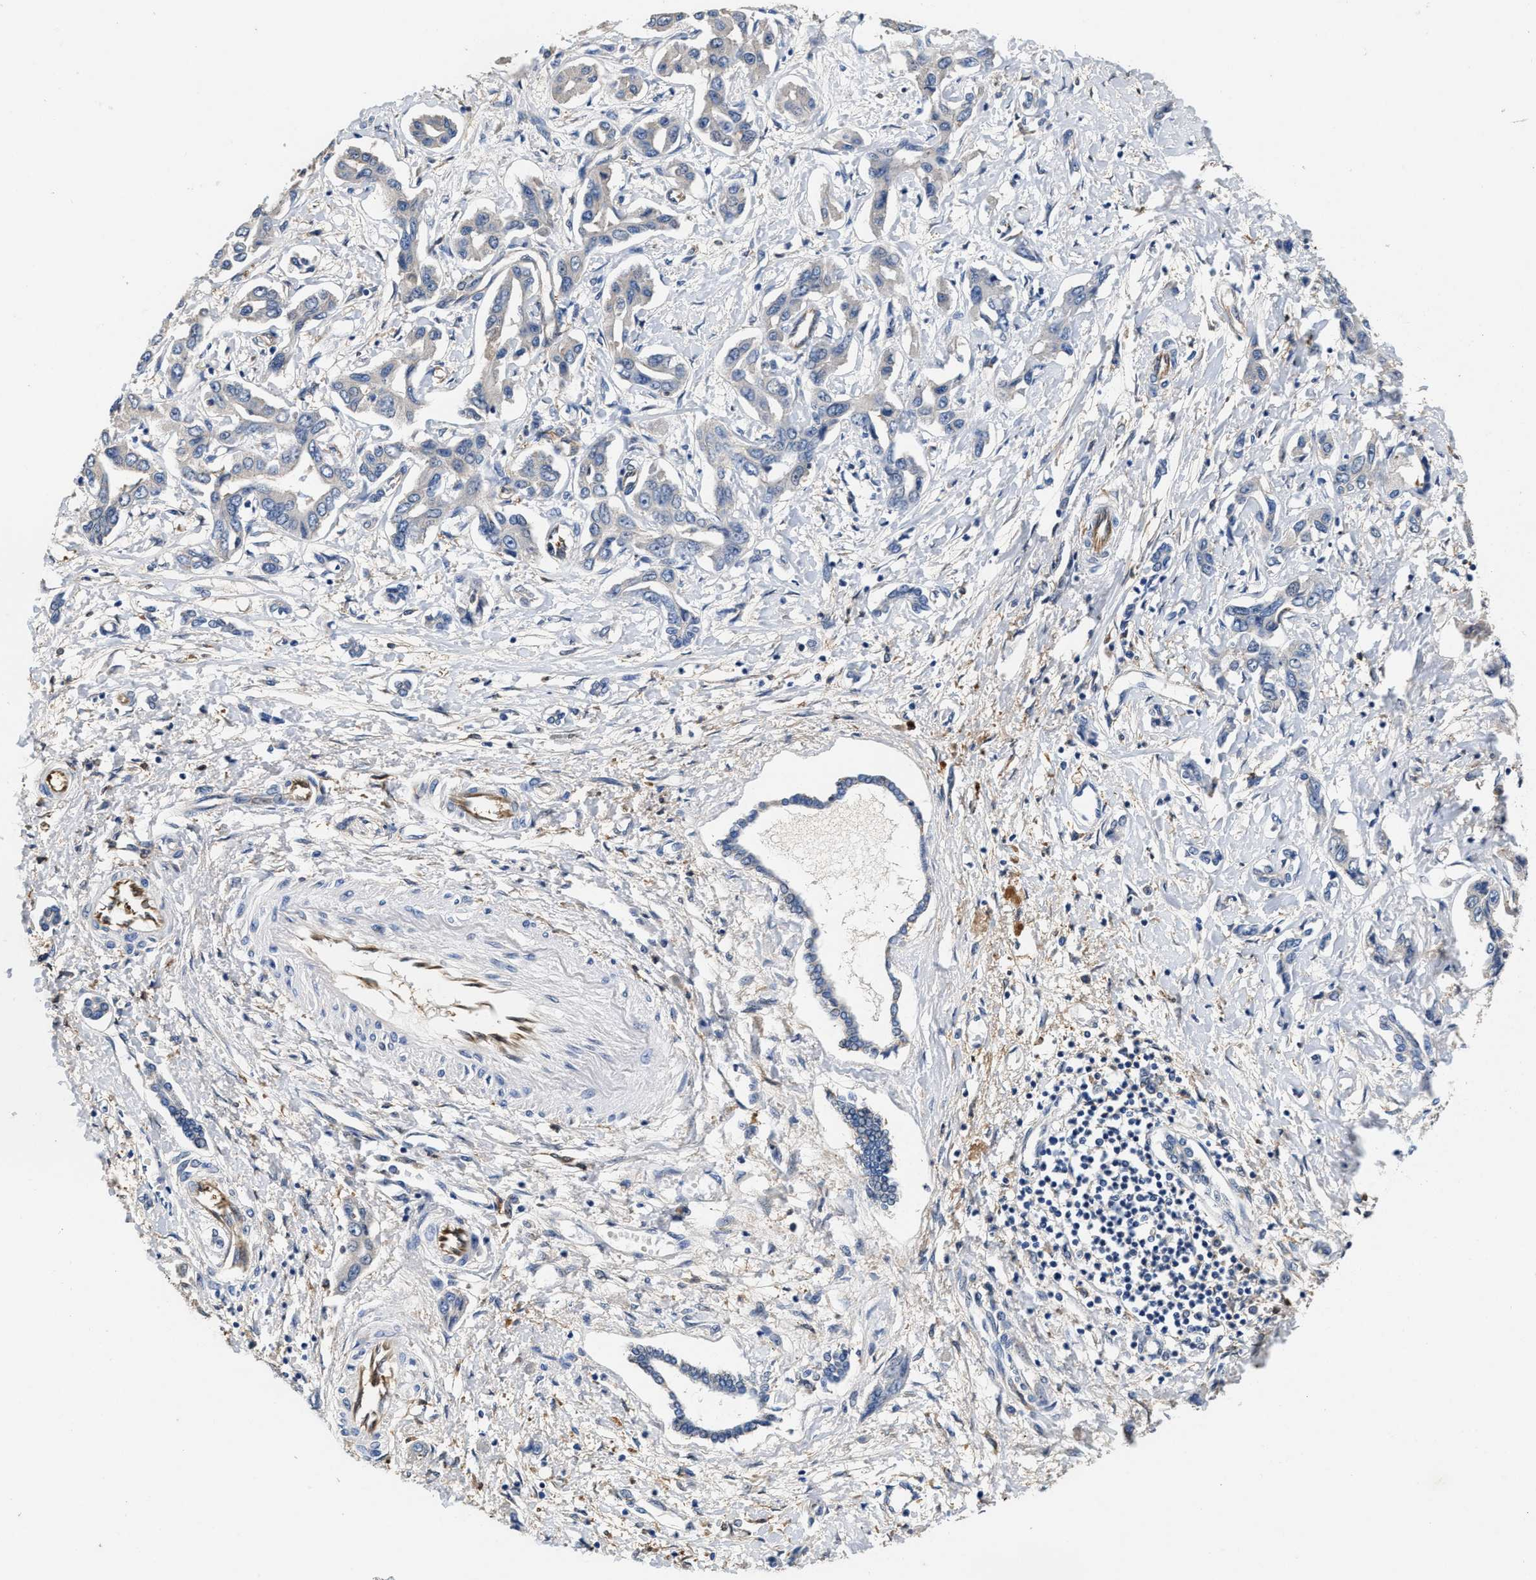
{"staining": {"intensity": "negative", "quantity": "none", "location": "none"}, "tissue": "liver cancer", "cell_type": "Tumor cells", "image_type": "cancer", "snomed": [{"axis": "morphology", "description": "Cholangiocarcinoma"}, {"axis": "topography", "description": "Liver"}], "caption": "The histopathology image exhibits no significant expression in tumor cells of liver cholangiocarcinoma. (DAB IHC with hematoxylin counter stain).", "gene": "PEG10", "patient": {"sex": "male", "age": 59}}